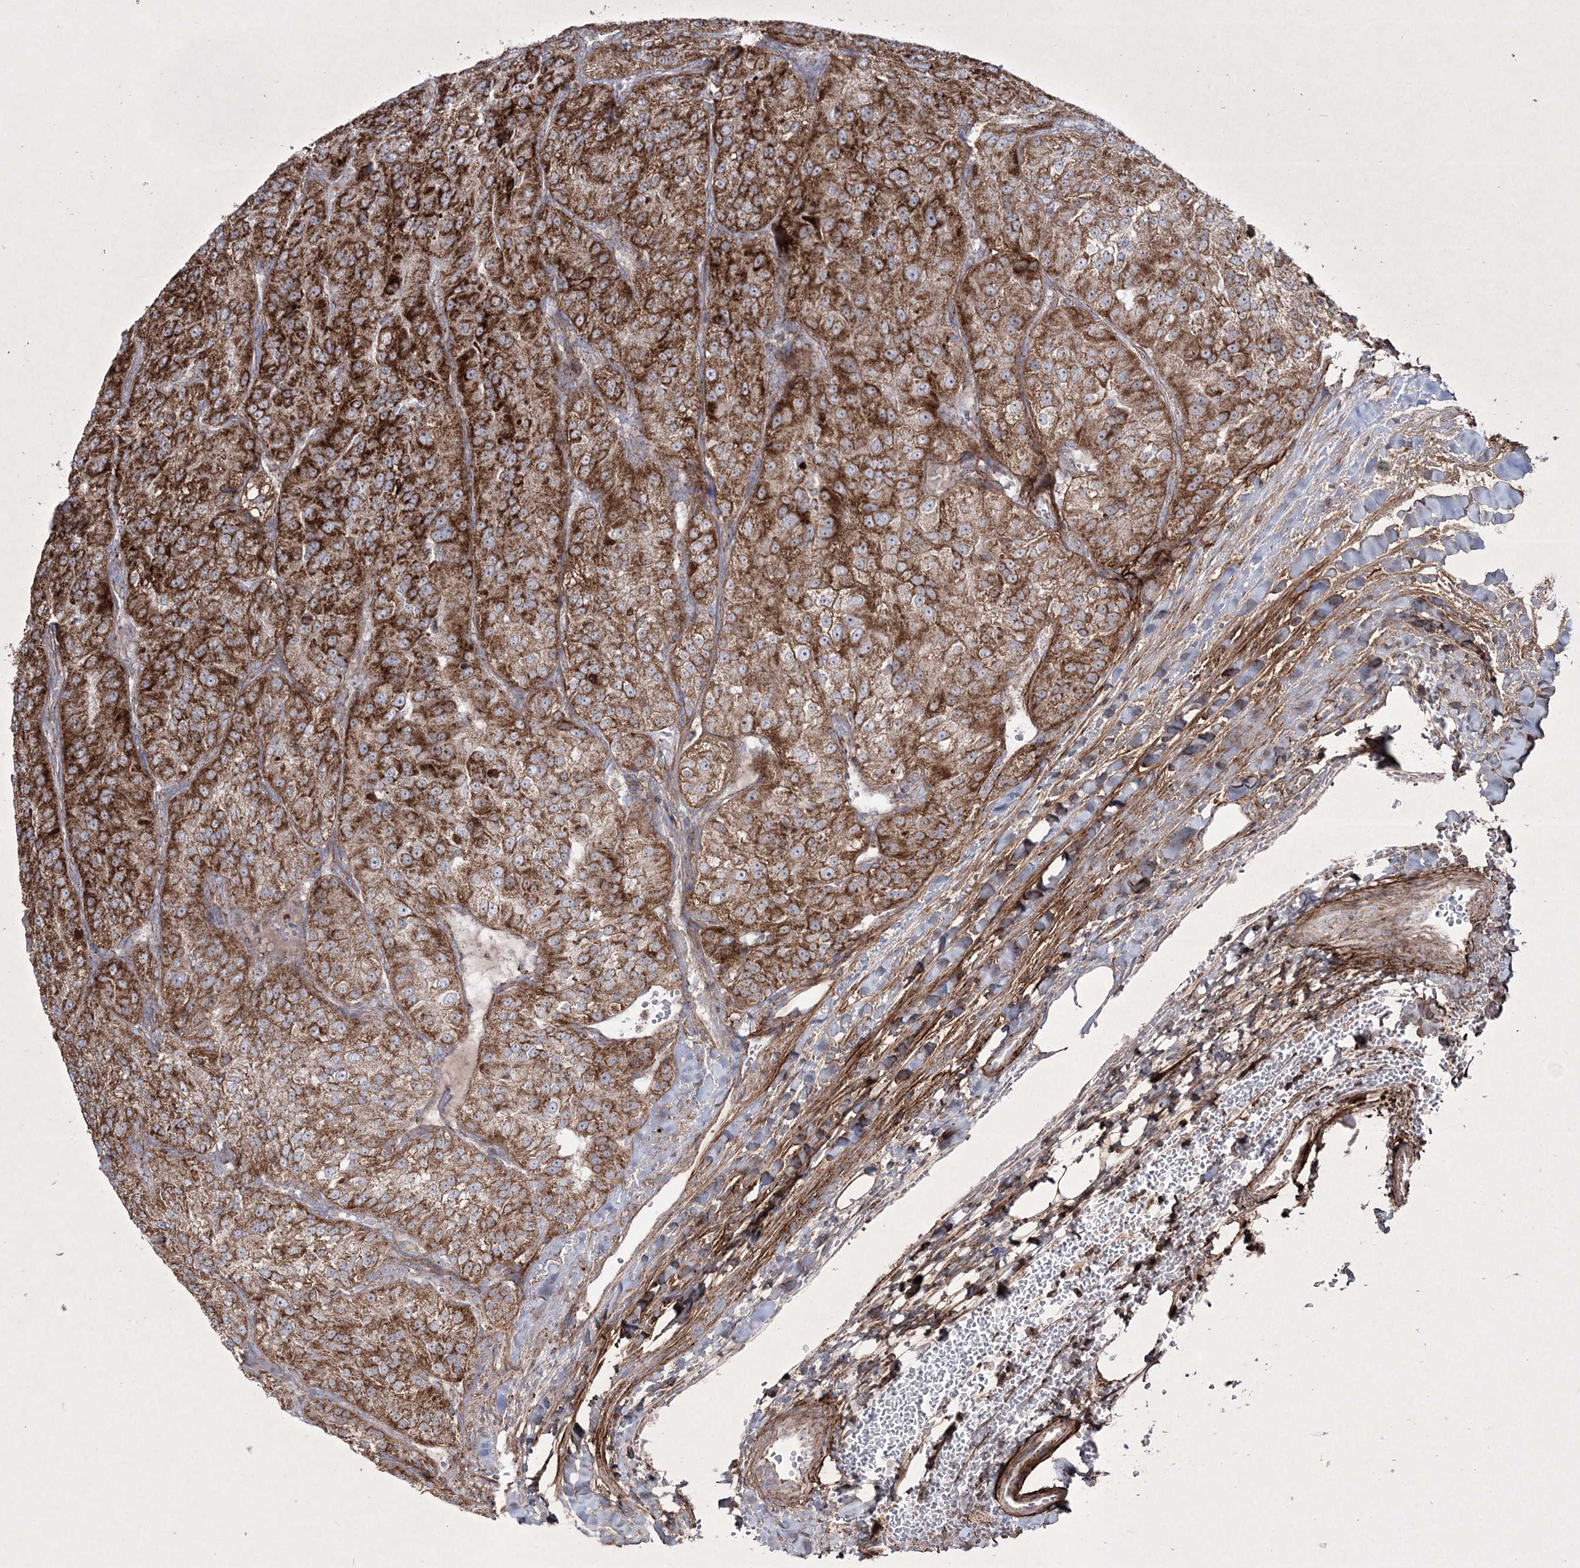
{"staining": {"intensity": "strong", "quantity": ">75%", "location": "cytoplasmic/membranous"}, "tissue": "renal cancer", "cell_type": "Tumor cells", "image_type": "cancer", "snomed": [{"axis": "morphology", "description": "Adenocarcinoma, NOS"}, {"axis": "topography", "description": "Kidney"}], "caption": "Tumor cells display strong cytoplasmic/membranous positivity in approximately >75% of cells in renal cancer (adenocarcinoma).", "gene": "RICTOR", "patient": {"sex": "female", "age": 63}}